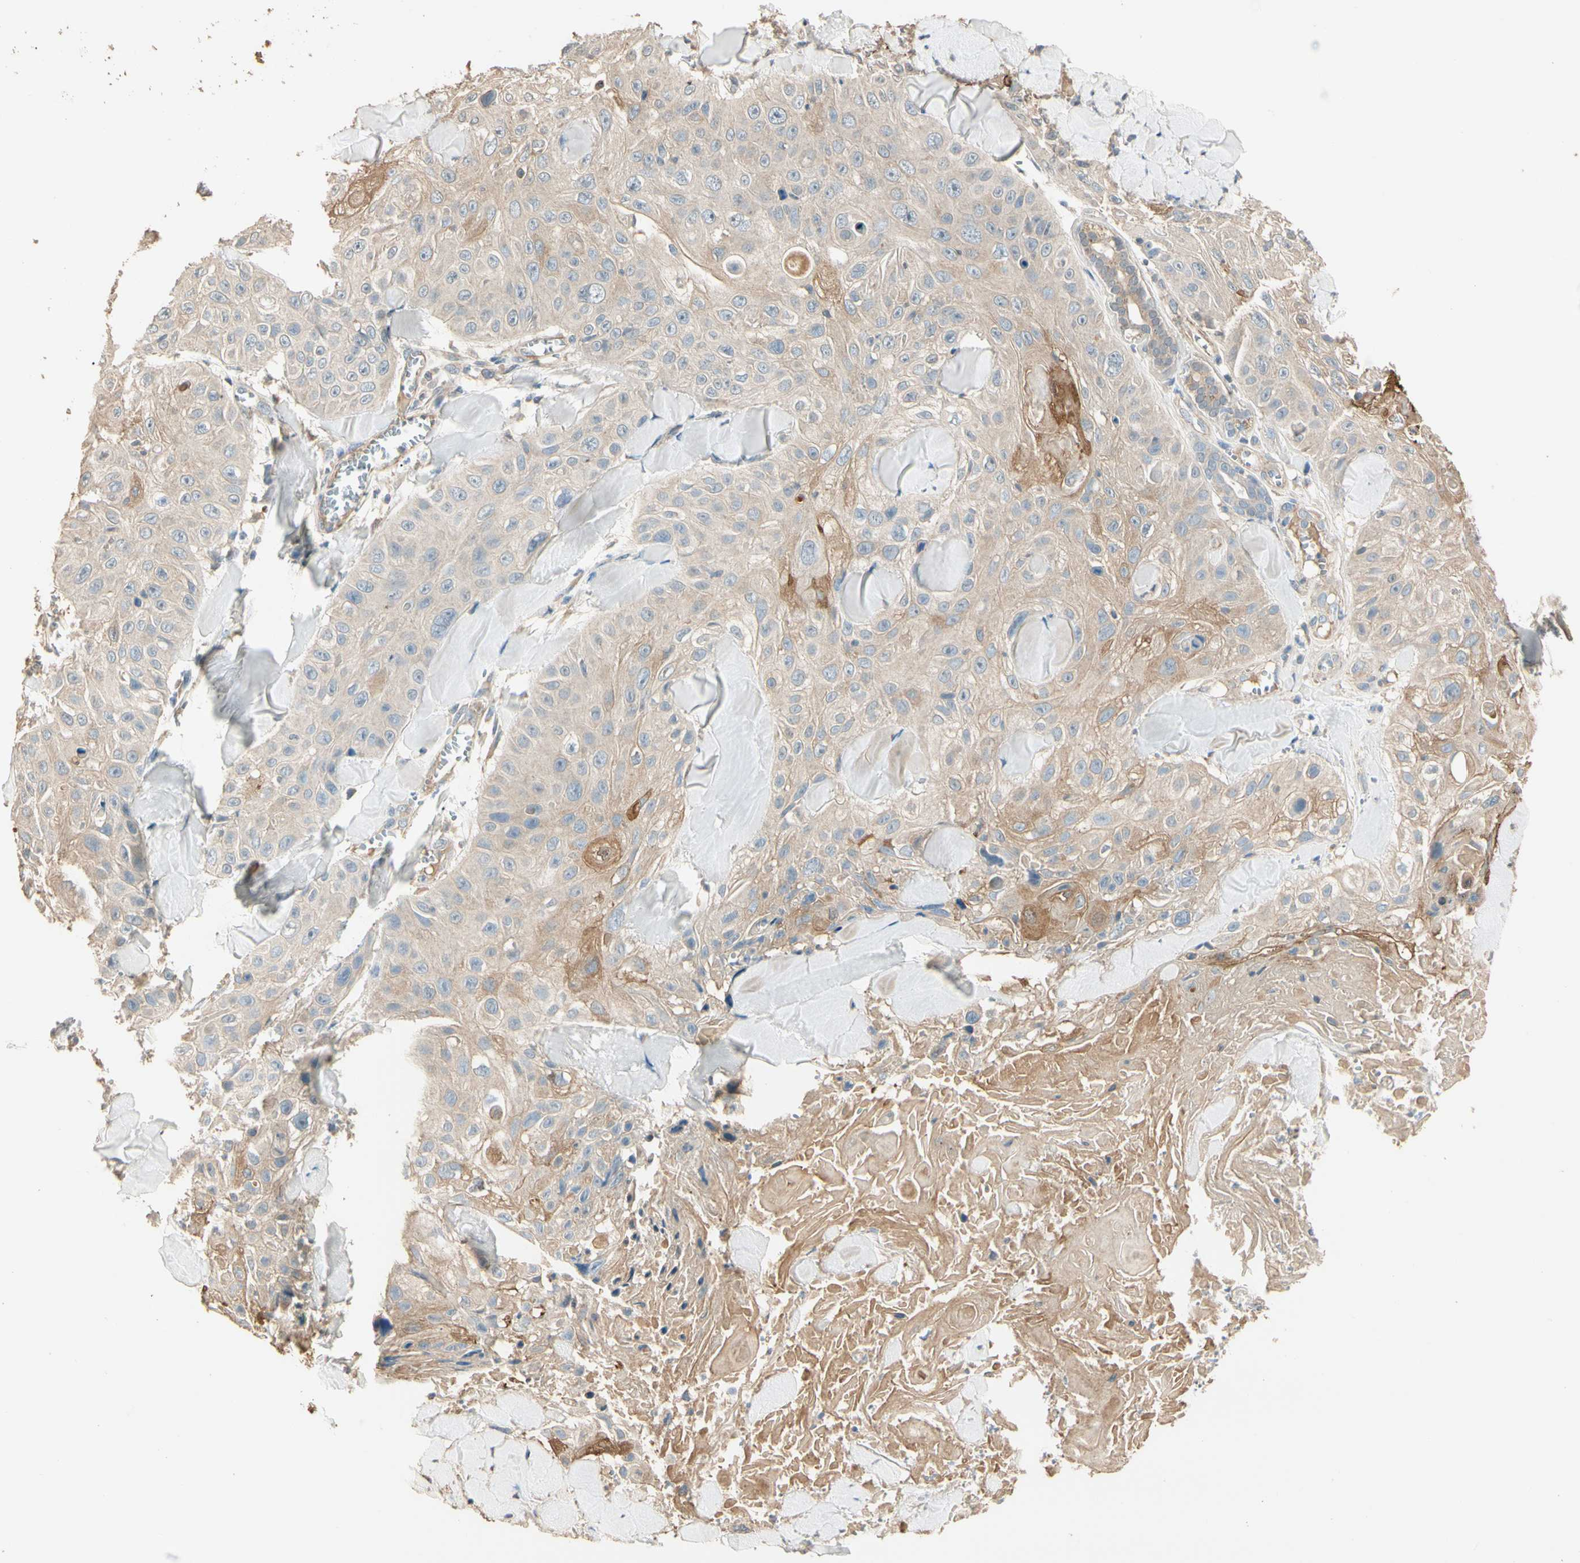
{"staining": {"intensity": "weak", "quantity": "25%-75%", "location": "cytoplasmic/membranous"}, "tissue": "skin cancer", "cell_type": "Tumor cells", "image_type": "cancer", "snomed": [{"axis": "morphology", "description": "Squamous cell carcinoma, NOS"}, {"axis": "topography", "description": "Skin"}], "caption": "Brown immunohistochemical staining in human skin cancer displays weak cytoplasmic/membranous positivity in about 25%-75% of tumor cells. (brown staining indicates protein expression, while blue staining denotes nuclei).", "gene": "CDH6", "patient": {"sex": "male", "age": 86}}